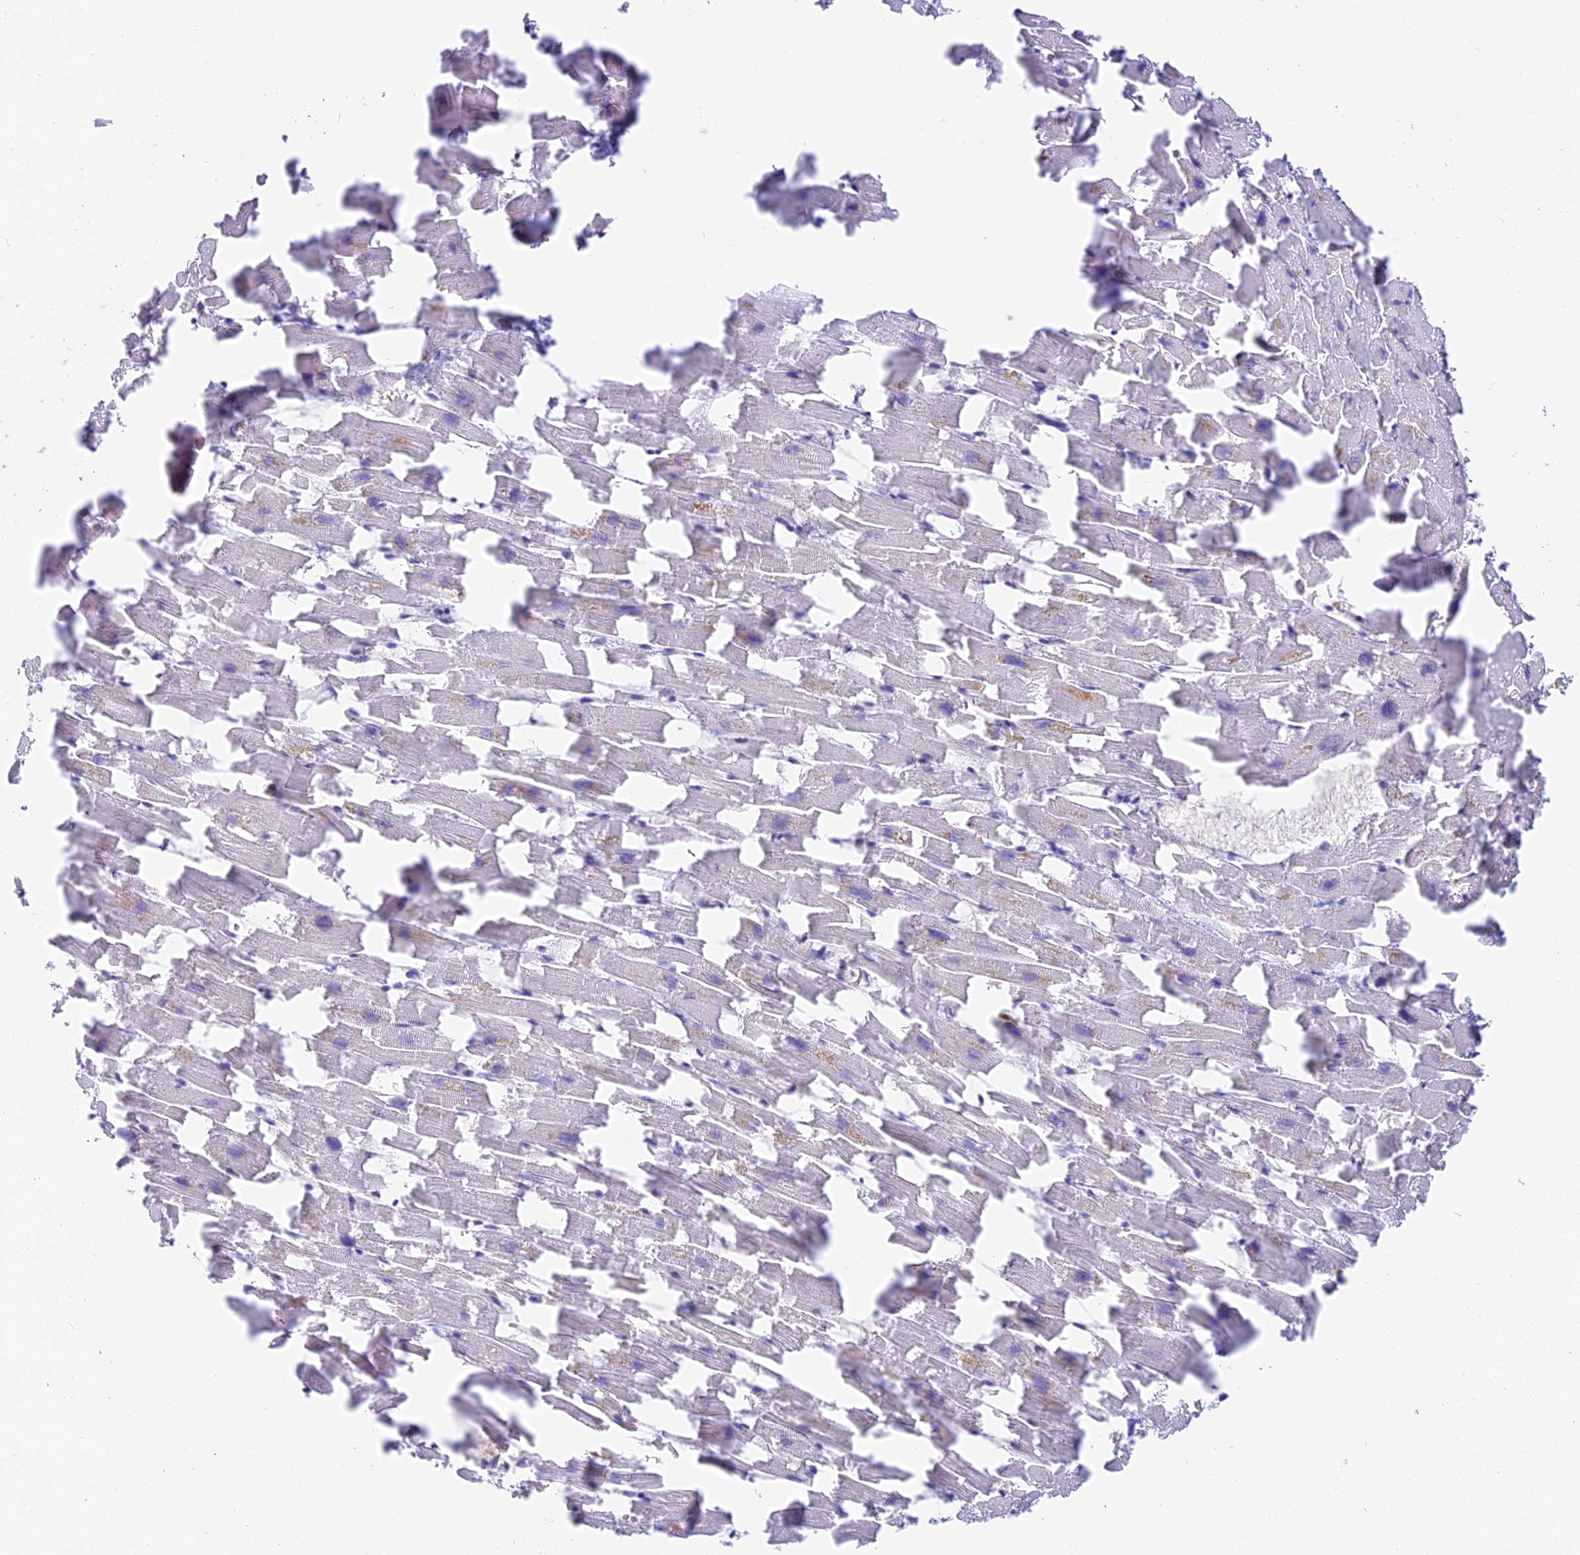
{"staining": {"intensity": "negative", "quantity": "none", "location": "none"}, "tissue": "heart muscle", "cell_type": "Cardiomyocytes", "image_type": "normal", "snomed": [{"axis": "morphology", "description": "Normal tissue, NOS"}, {"axis": "topography", "description": "Heart"}], "caption": "A micrograph of heart muscle stained for a protein displays no brown staining in cardiomyocytes.", "gene": "HOMER3", "patient": {"sex": "female", "age": 64}}